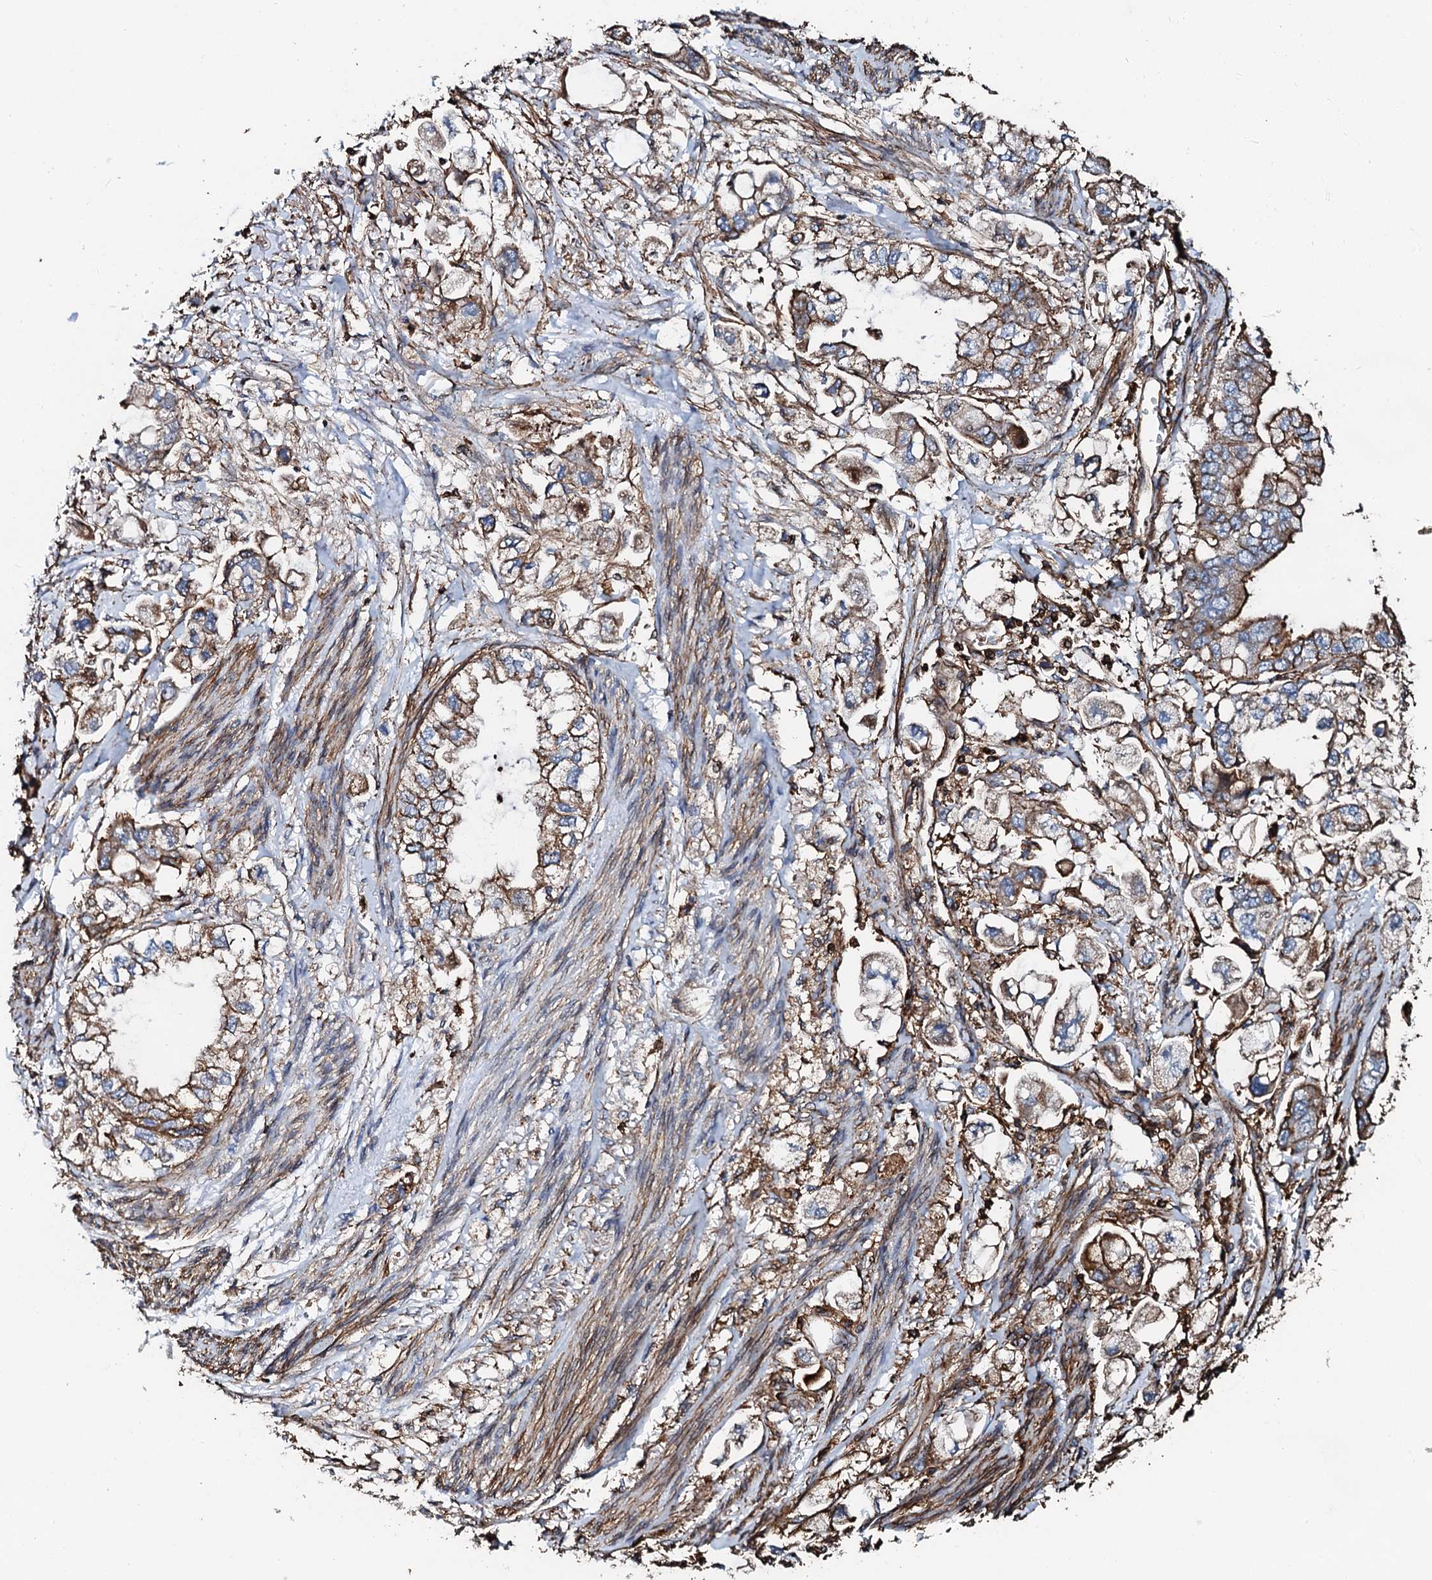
{"staining": {"intensity": "moderate", "quantity": ">75%", "location": "cytoplasmic/membranous"}, "tissue": "stomach cancer", "cell_type": "Tumor cells", "image_type": "cancer", "snomed": [{"axis": "morphology", "description": "Adenocarcinoma, NOS"}, {"axis": "topography", "description": "Stomach"}], "caption": "Protein staining of stomach cancer (adenocarcinoma) tissue reveals moderate cytoplasmic/membranous expression in about >75% of tumor cells.", "gene": "INTS10", "patient": {"sex": "male", "age": 62}}